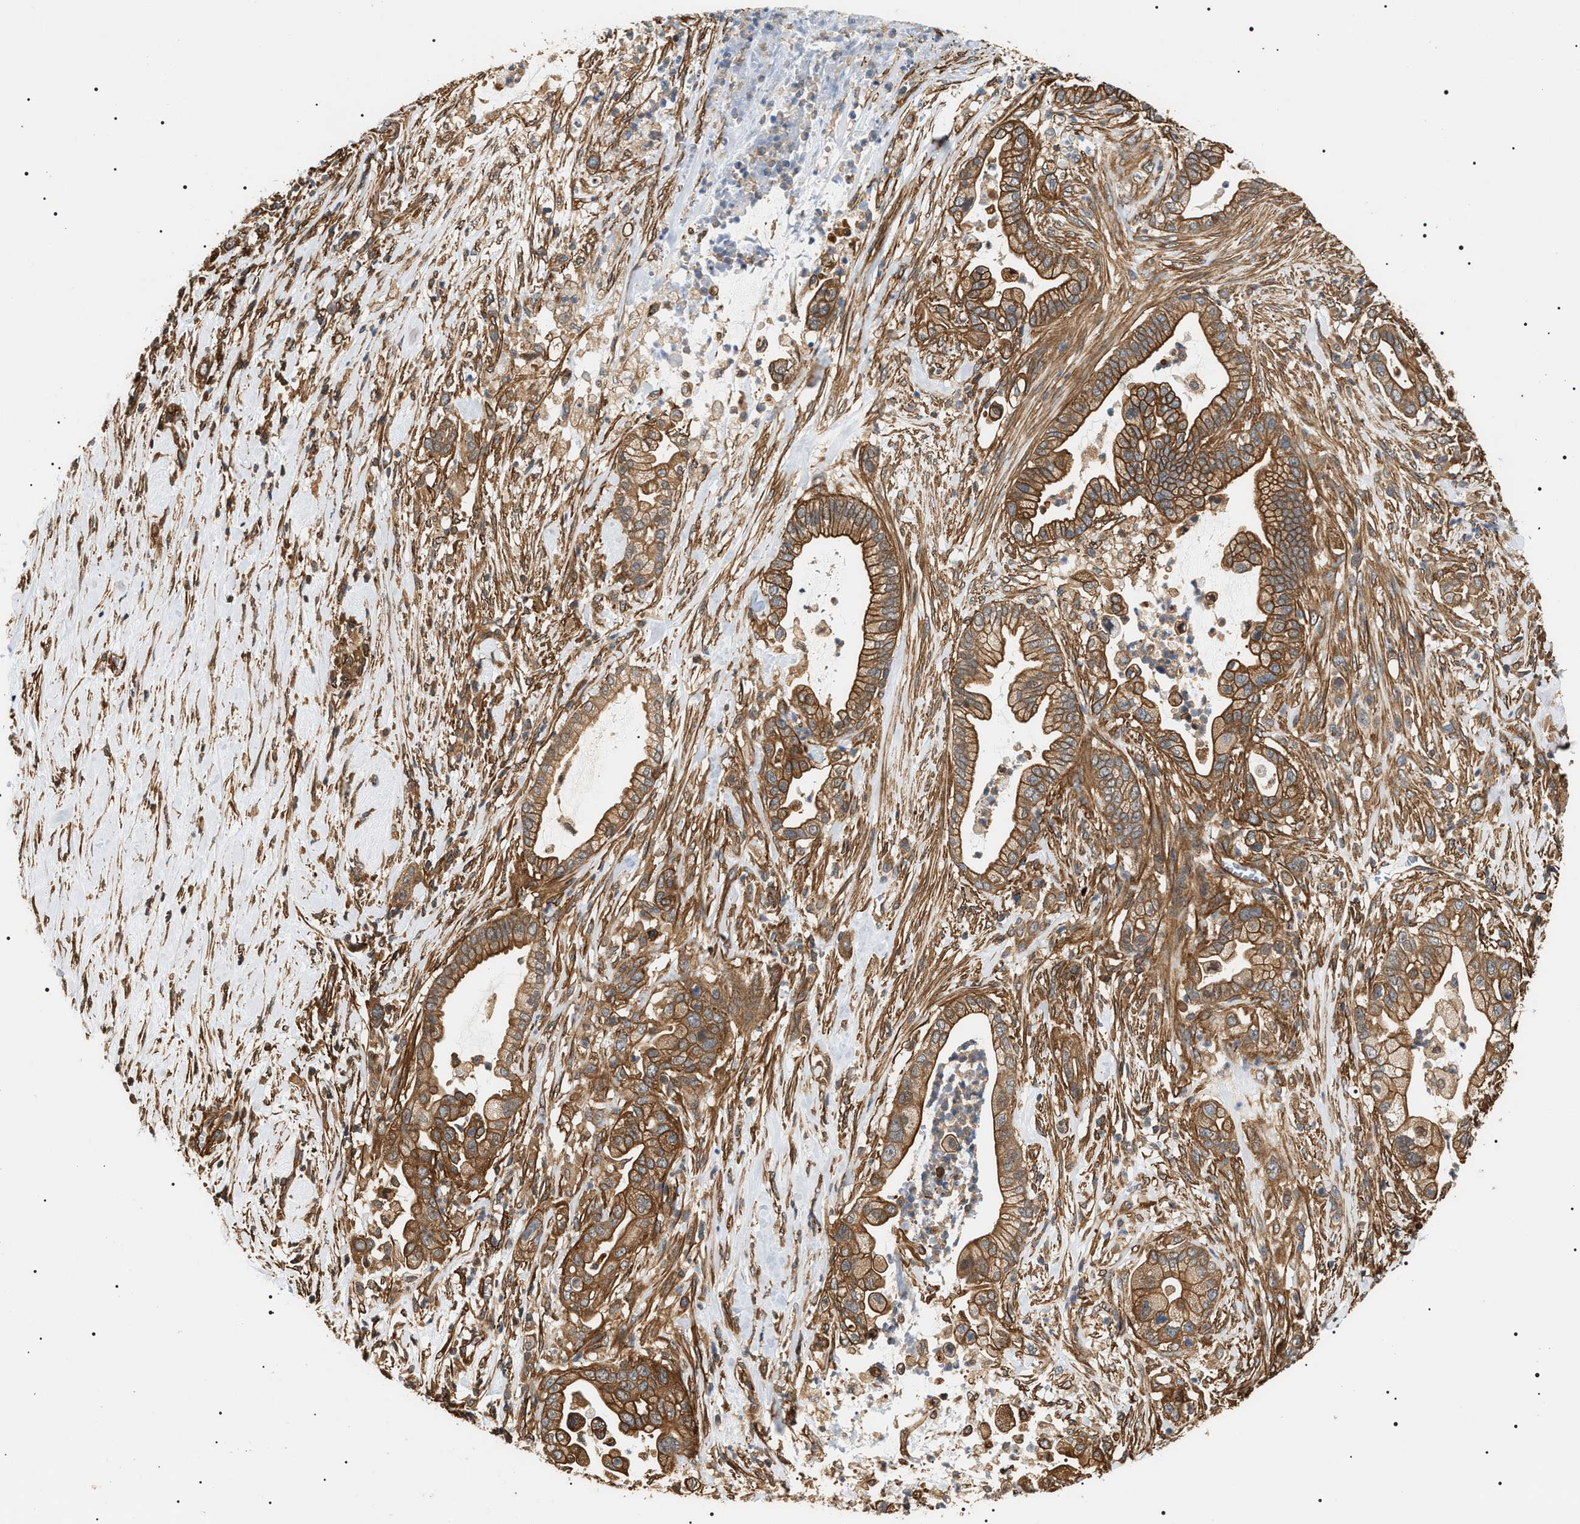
{"staining": {"intensity": "moderate", "quantity": ">75%", "location": "cytoplasmic/membranous"}, "tissue": "pancreatic cancer", "cell_type": "Tumor cells", "image_type": "cancer", "snomed": [{"axis": "morphology", "description": "Adenocarcinoma, NOS"}, {"axis": "topography", "description": "Pancreas"}], "caption": "A histopathology image showing moderate cytoplasmic/membranous staining in about >75% of tumor cells in adenocarcinoma (pancreatic), as visualized by brown immunohistochemical staining.", "gene": "SH3GLB2", "patient": {"sex": "male", "age": 69}}